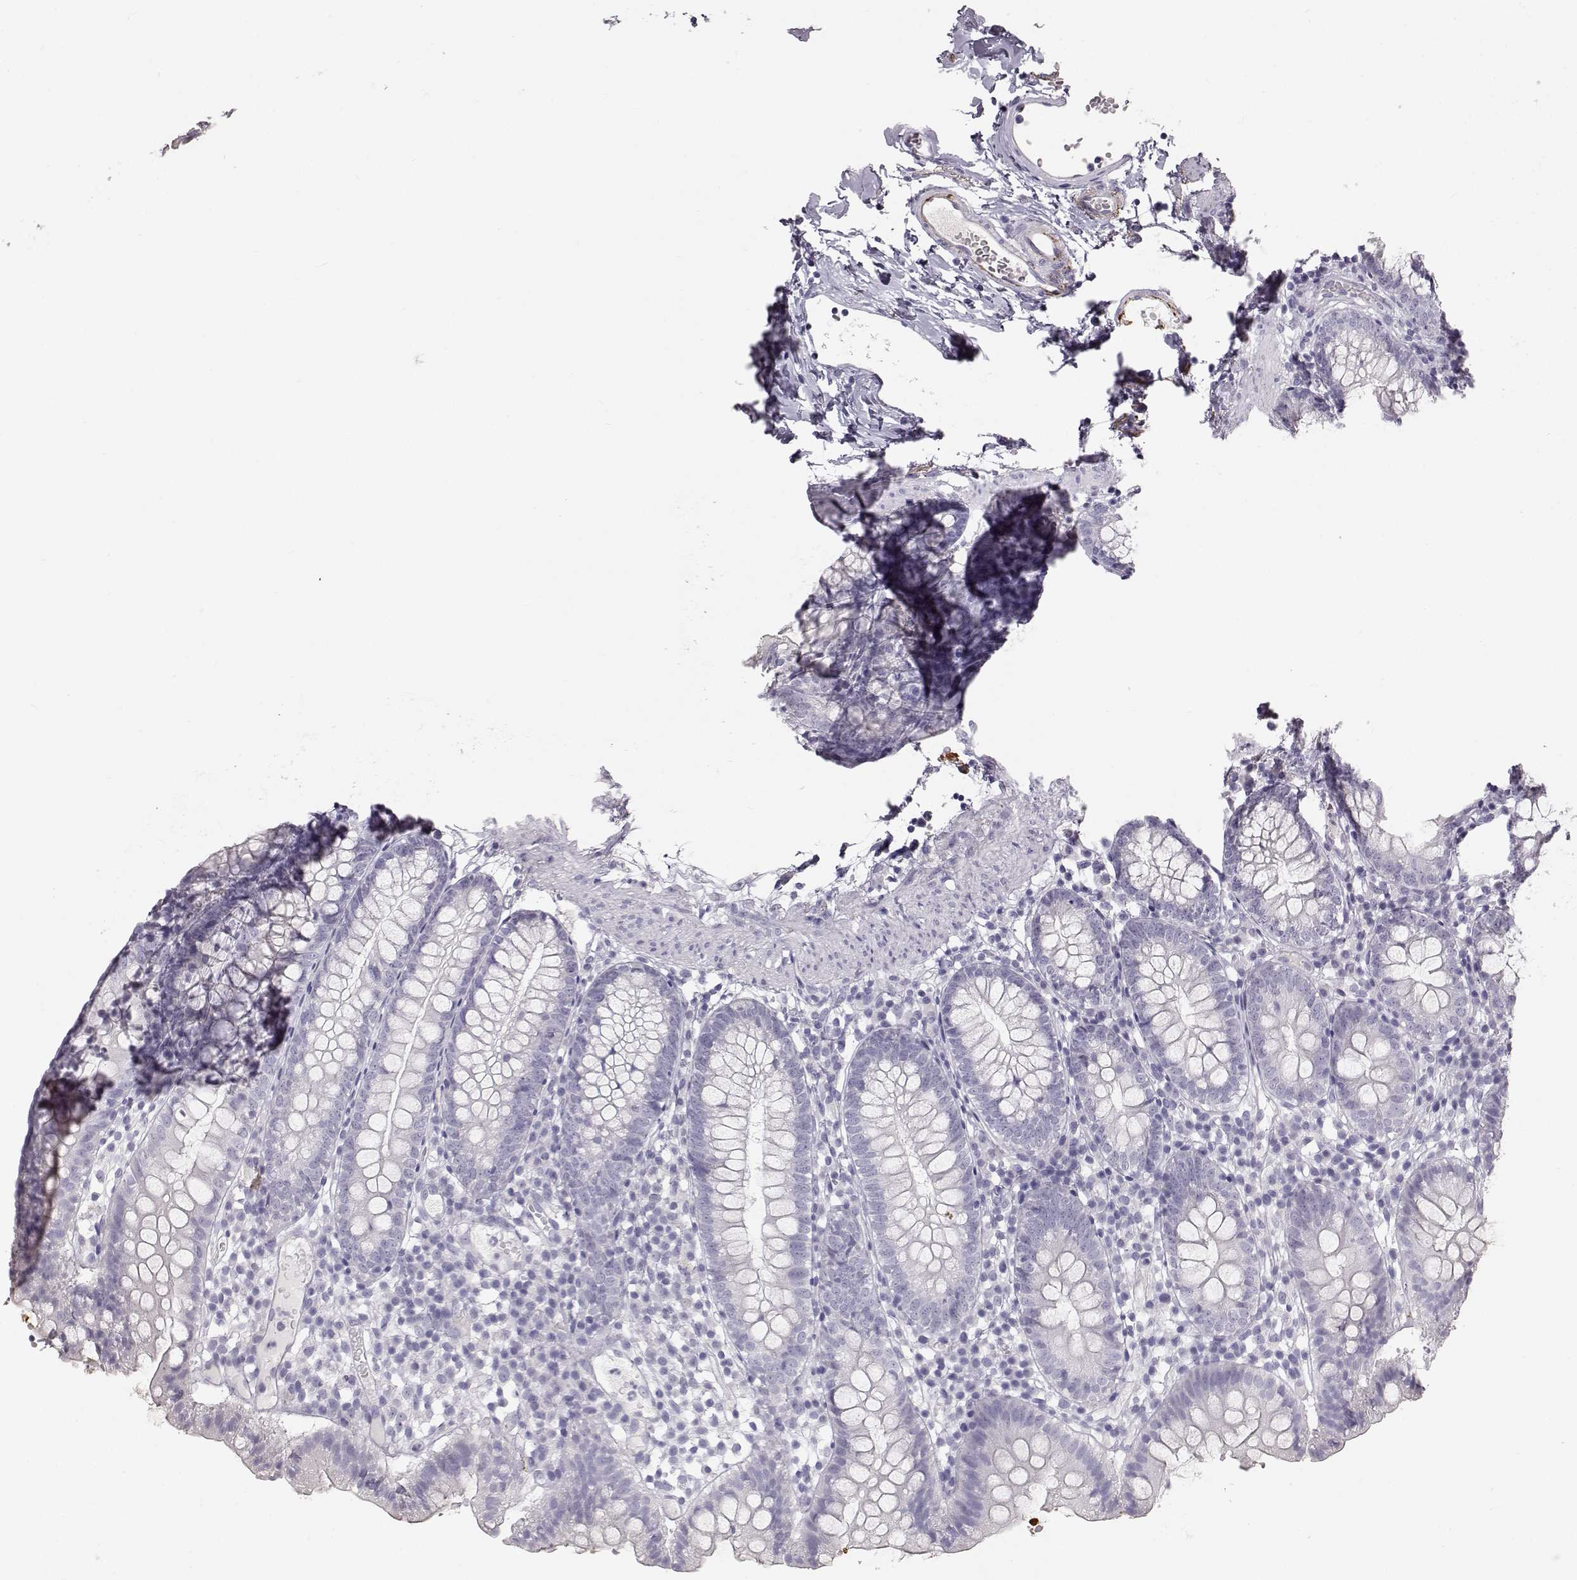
{"staining": {"intensity": "negative", "quantity": "none", "location": "none"}, "tissue": "small intestine", "cell_type": "Glandular cells", "image_type": "normal", "snomed": [{"axis": "morphology", "description": "Normal tissue, NOS"}, {"axis": "topography", "description": "Small intestine"}], "caption": "IHC photomicrograph of unremarkable small intestine: small intestine stained with DAB shows no significant protein staining in glandular cells.", "gene": "KRTAP16", "patient": {"sex": "female", "age": 90}}